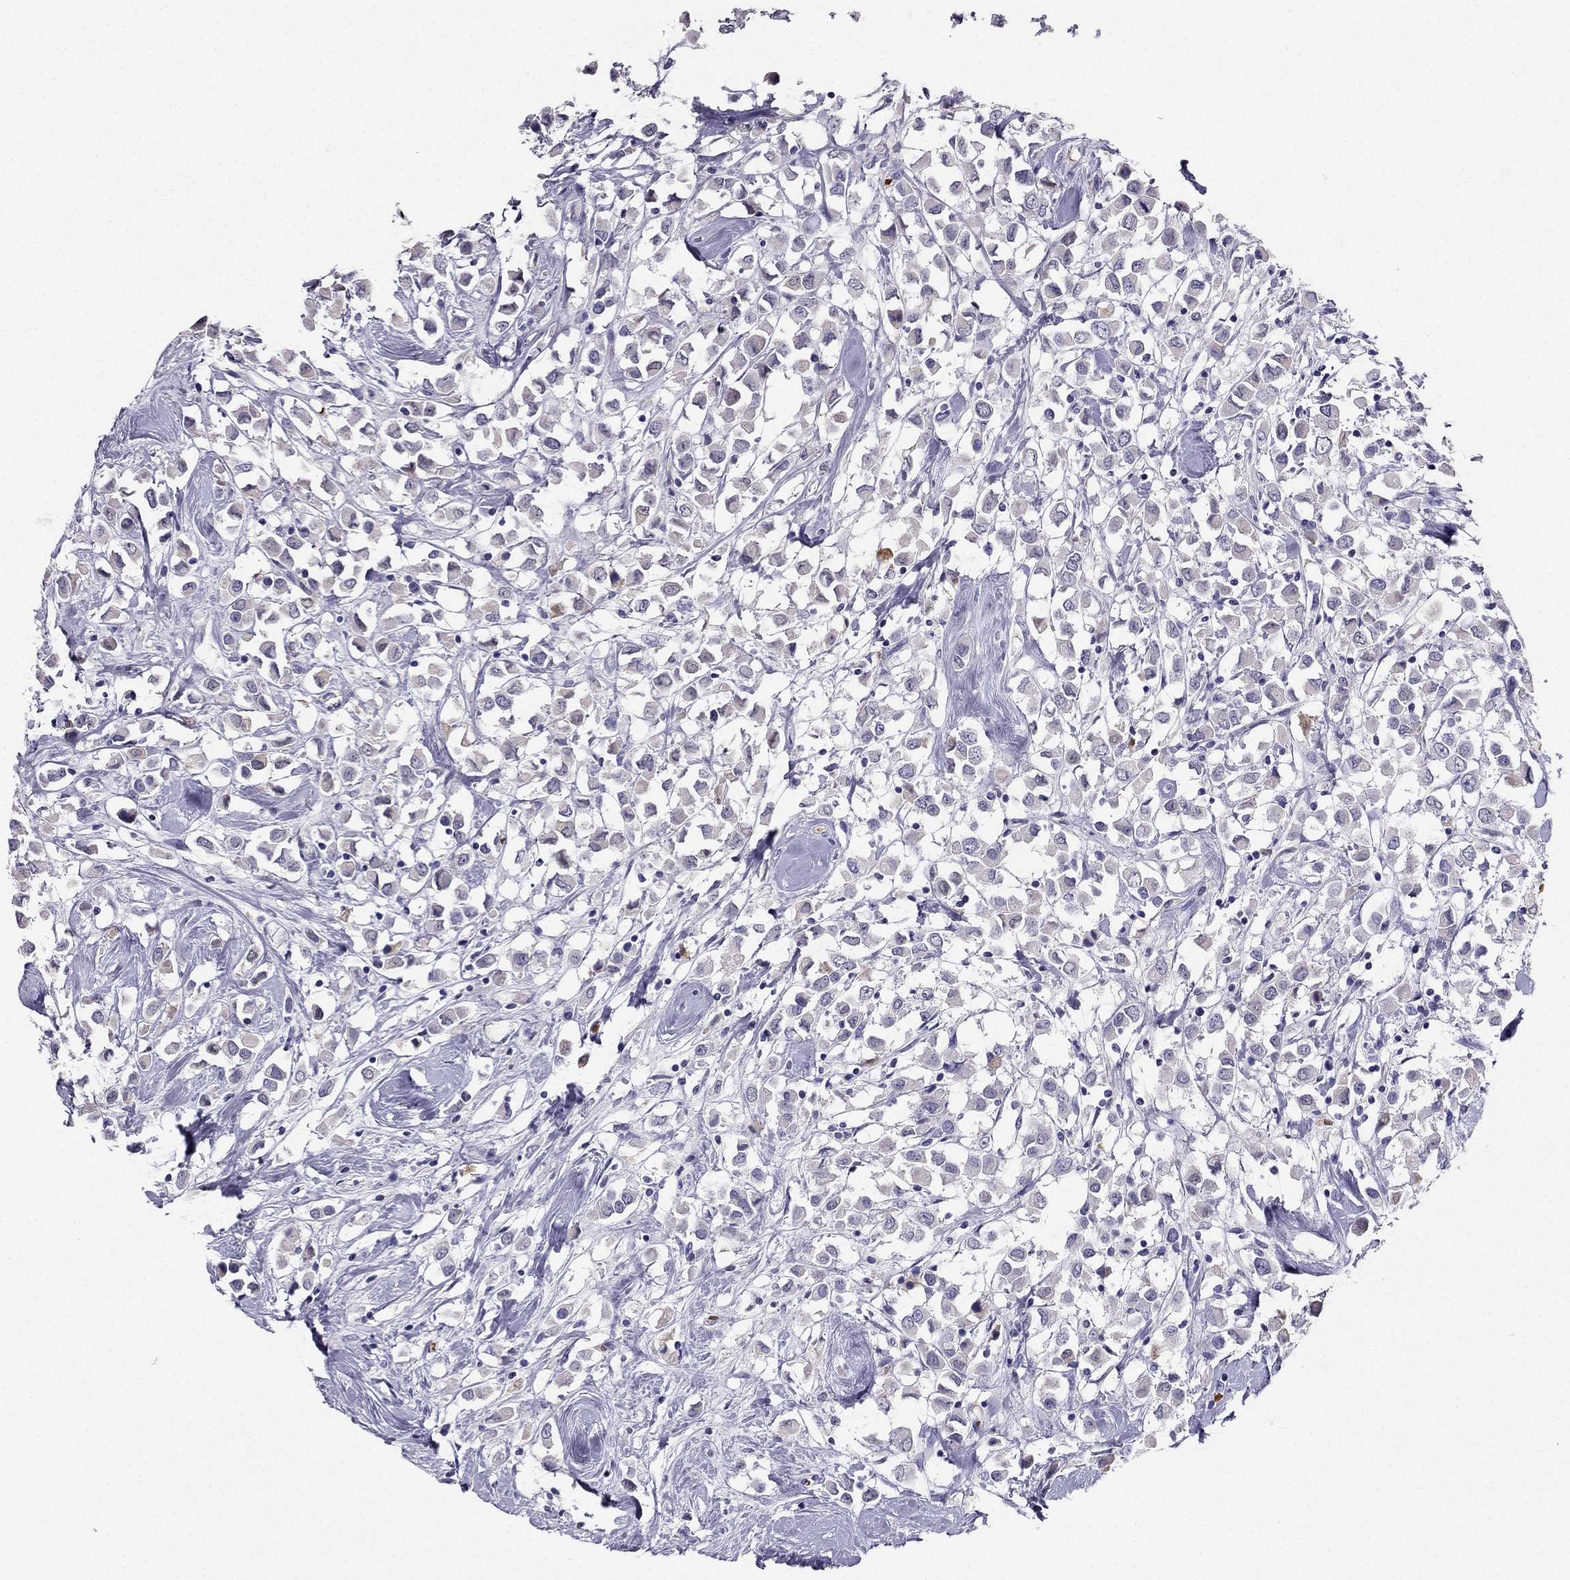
{"staining": {"intensity": "negative", "quantity": "none", "location": "none"}, "tissue": "breast cancer", "cell_type": "Tumor cells", "image_type": "cancer", "snomed": [{"axis": "morphology", "description": "Duct carcinoma"}, {"axis": "topography", "description": "Breast"}], "caption": "There is no significant staining in tumor cells of breast intraductal carcinoma.", "gene": "RSPH14", "patient": {"sex": "female", "age": 61}}